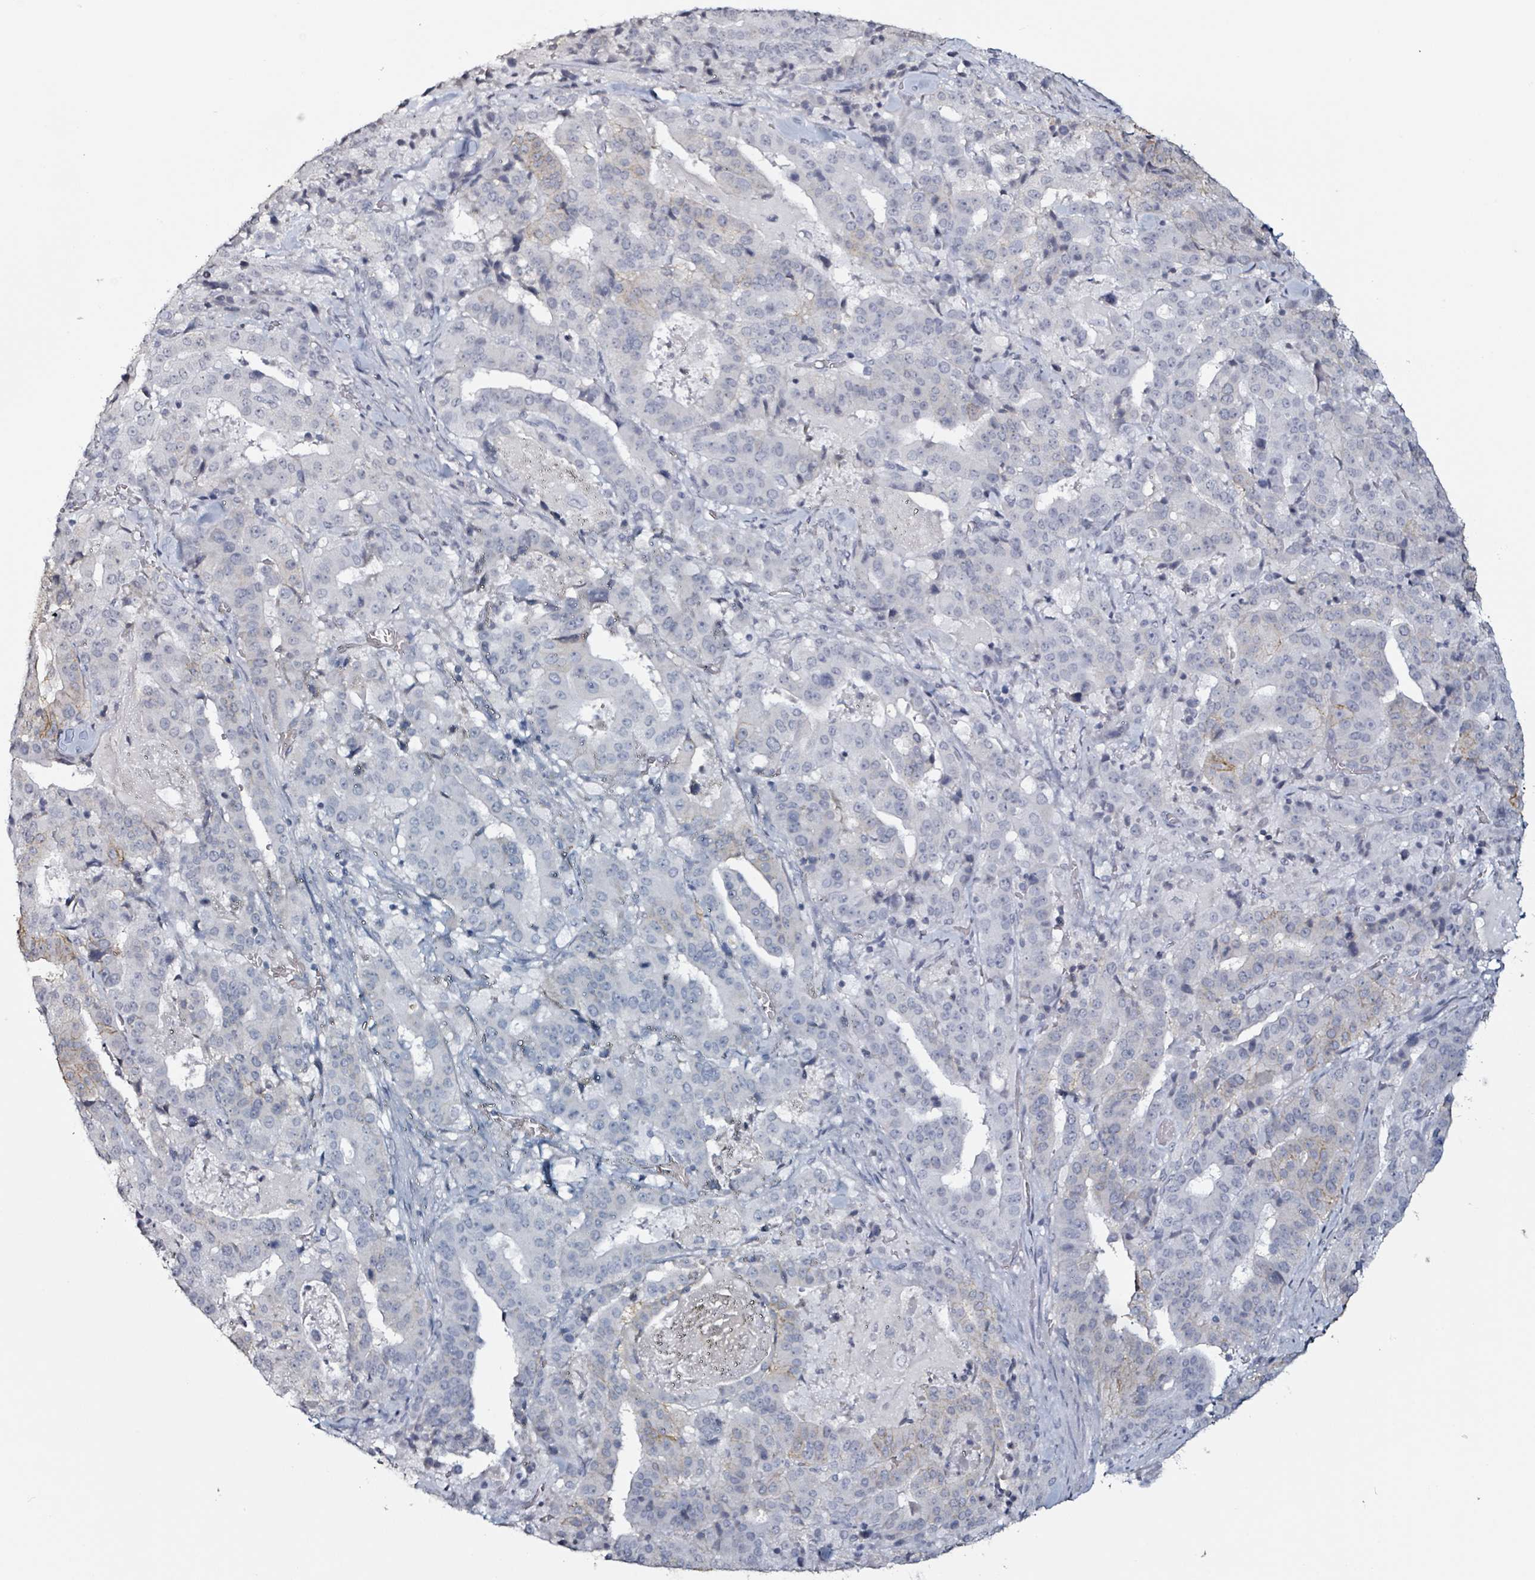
{"staining": {"intensity": "negative", "quantity": "none", "location": "none"}, "tissue": "stomach cancer", "cell_type": "Tumor cells", "image_type": "cancer", "snomed": [{"axis": "morphology", "description": "Adenocarcinoma, NOS"}, {"axis": "topography", "description": "Stomach"}], "caption": "Stomach cancer was stained to show a protein in brown. There is no significant positivity in tumor cells.", "gene": "CA9", "patient": {"sex": "male", "age": 48}}